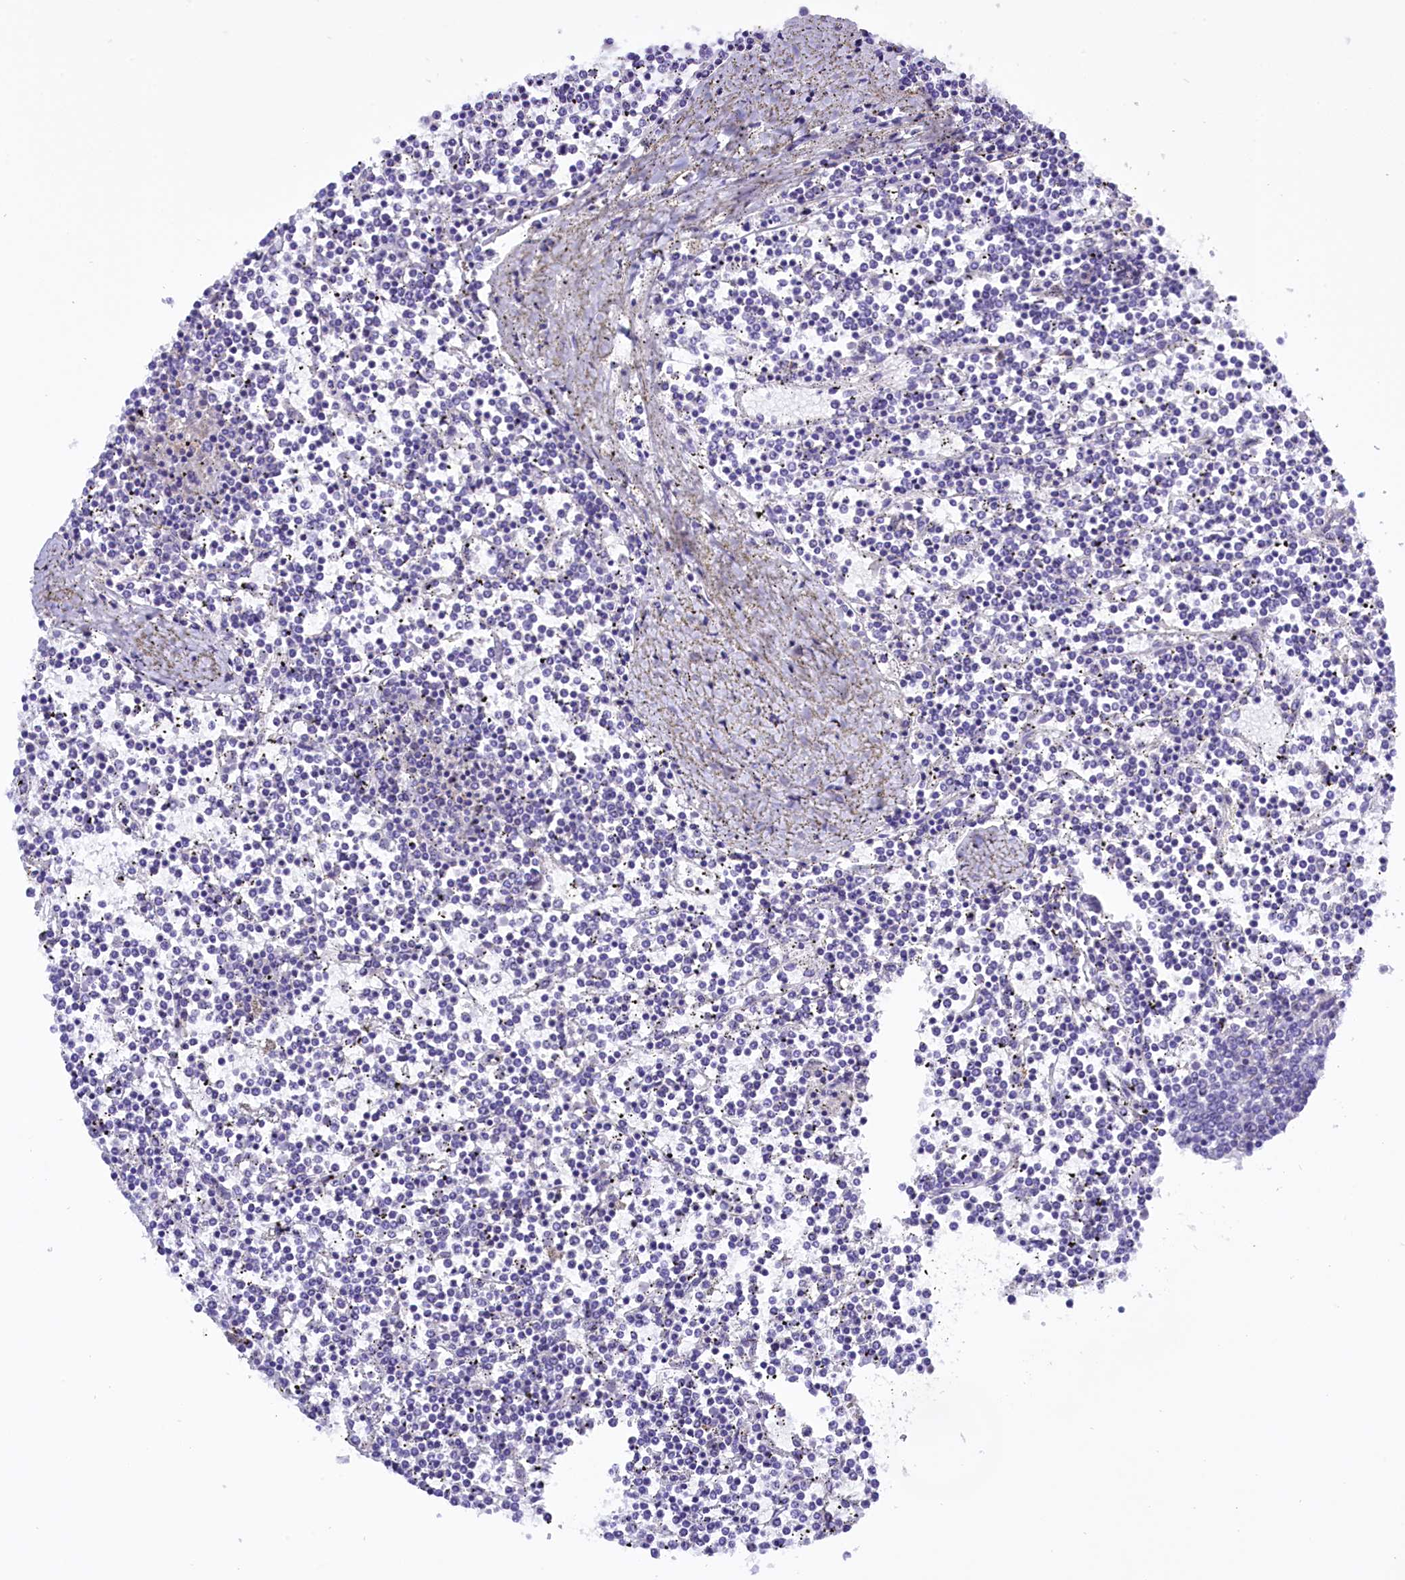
{"staining": {"intensity": "negative", "quantity": "none", "location": "none"}, "tissue": "lymphoma", "cell_type": "Tumor cells", "image_type": "cancer", "snomed": [{"axis": "morphology", "description": "Malignant lymphoma, non-Hodgkin's type, Low grade"}, {"axis": "topography", "description": "Spleen"}], "caption": "Lymphoma stained for a protein using immunohistochemistry exhibits no expression tumor cells.", "gene": "RPS6KB1", "patient": {"sex": "female", "age": 19}}